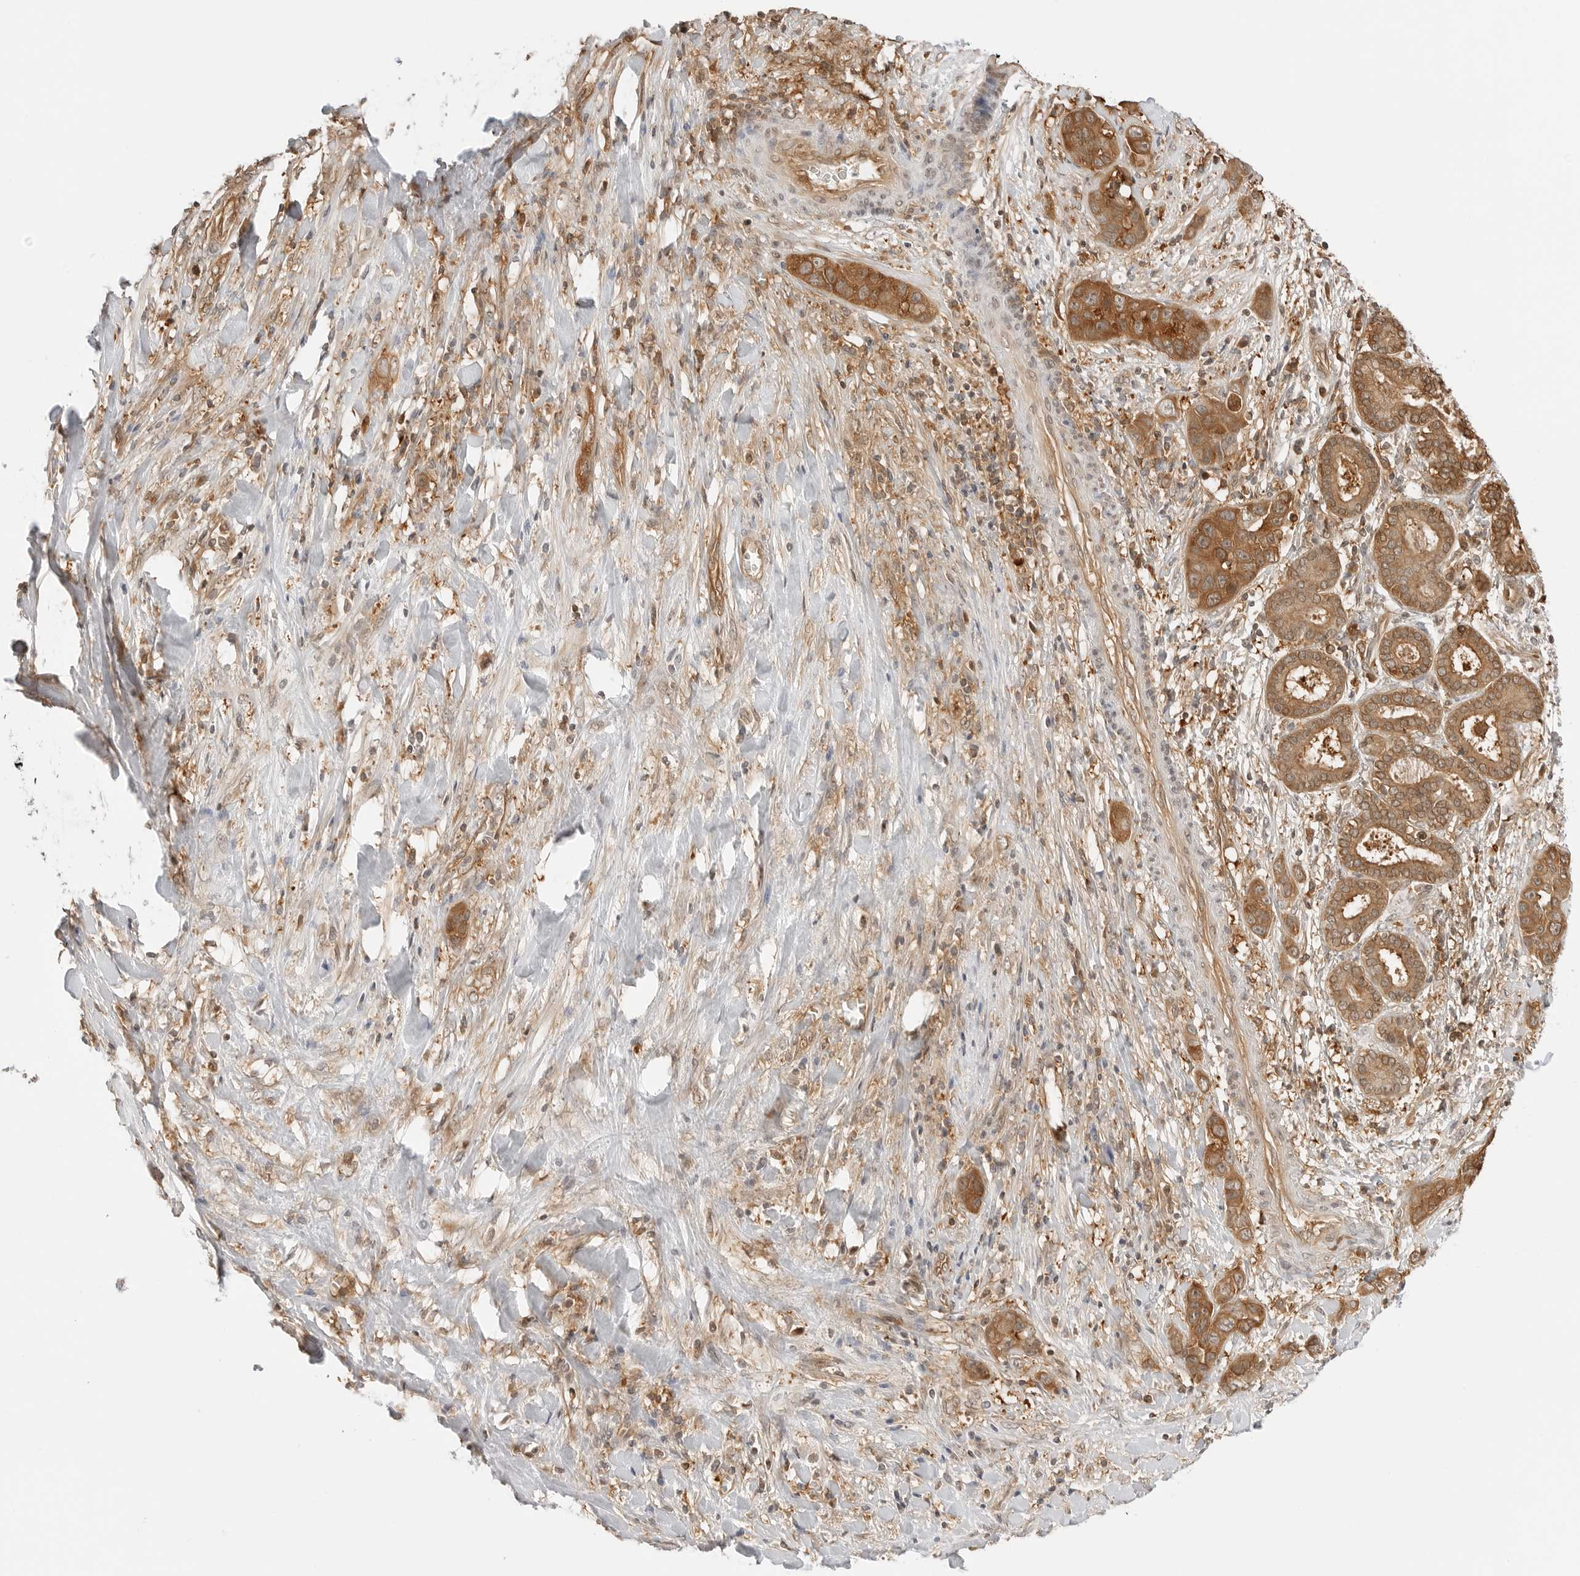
{"staining": {"intensity": "strong", "quantity": ">75%", "location": "cytoplasmic/membranous"}, "tissue": "liver cancer", "cell_type": "Tumor cells", "image_type": "cancer", "snomed": [{"axis": "morphology", "description": "Cholangiocarcinoma"}, {"axis": "topography", "description": "Liver"}], "caption": "Human liver cholangiocarcinoma stained with a brown dye reveals strong cytoplasmic/membranous positive positivity in approximately >75% of tumor cells.", "gene": "NUDC", "patient": {"sex": "female", "age": 52}}